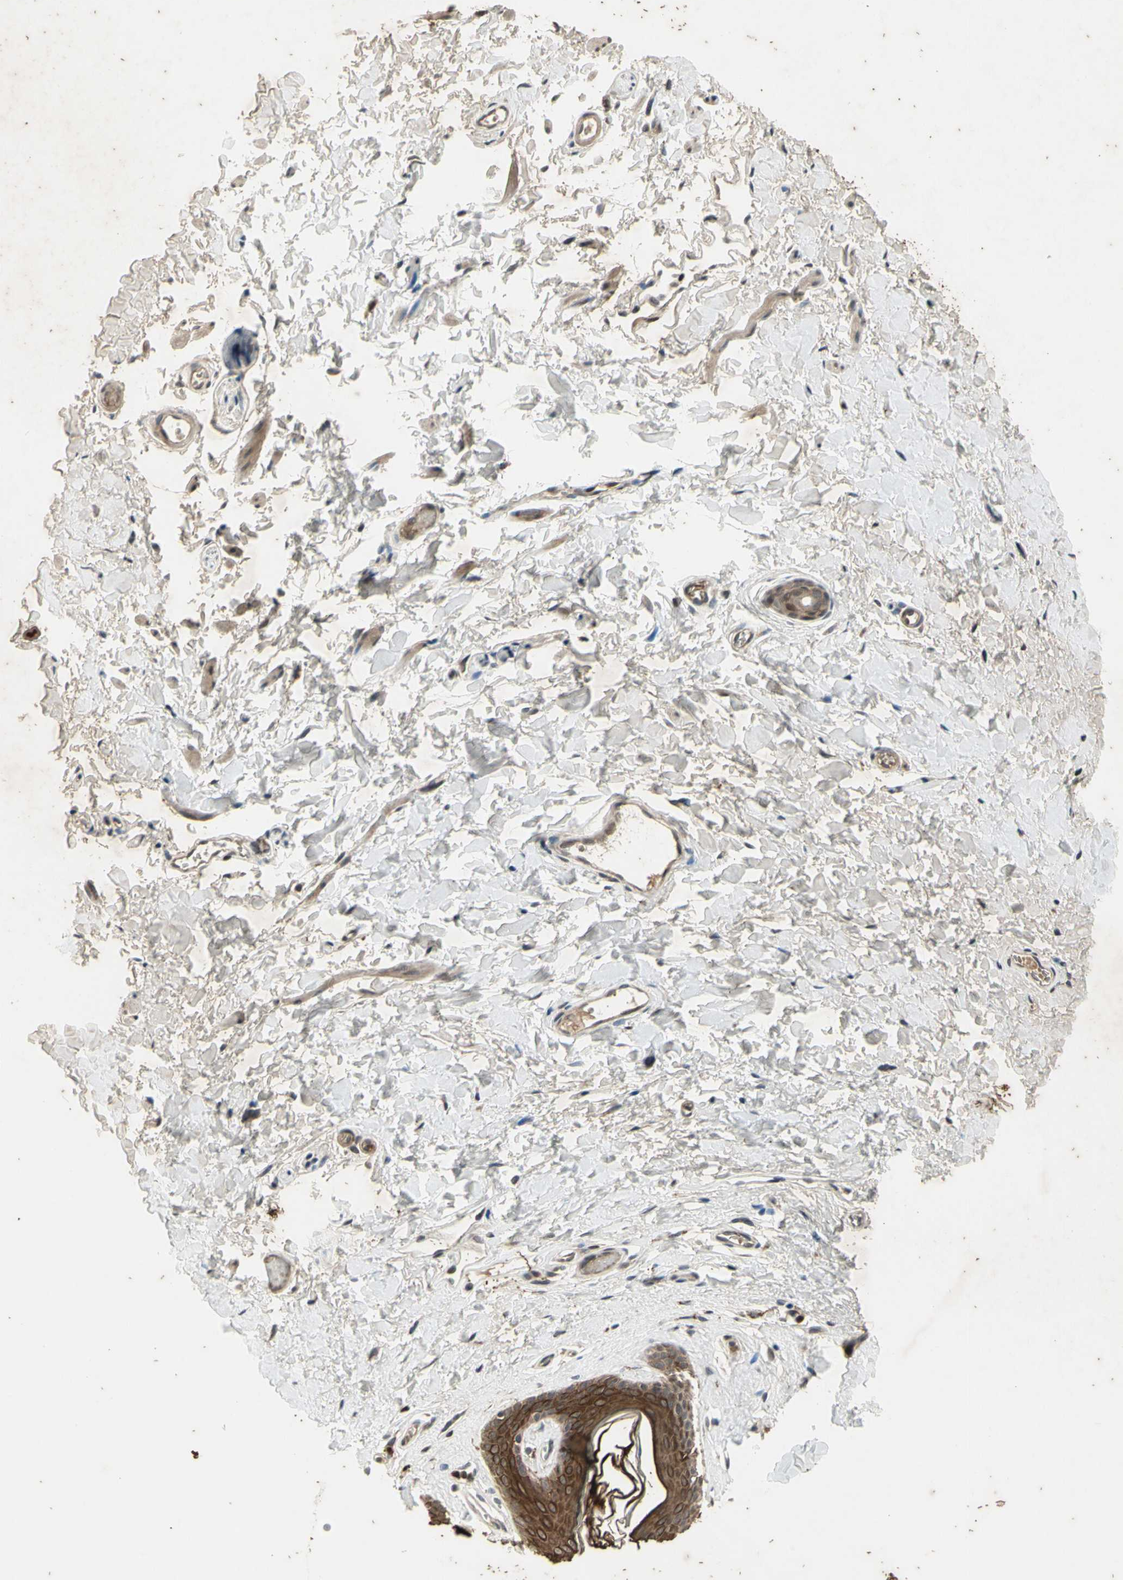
{"staining": {"intensity": "strong", "quantity": ">75%", "location": "cytoplasmic/membranous"}, "tissue": "skin", "cell_type": "Epidermal cells", "image_type": "normal", "snomed": [{"axis": "morphology", "description": "Normal tissue, NOS"}, {"axis": "morphology", "description": "Inflammation, NOS"}, {"axis": "topography", "description": "Vulva"}], "caption": "Immunohistochemical staining of benign human skin reveals high levels of strong cytoplasmic/membranous expression in approximately >75% of epidermal cells.", "gene": "EFNB2", "patient": {"sex": "female", "age": 84}}